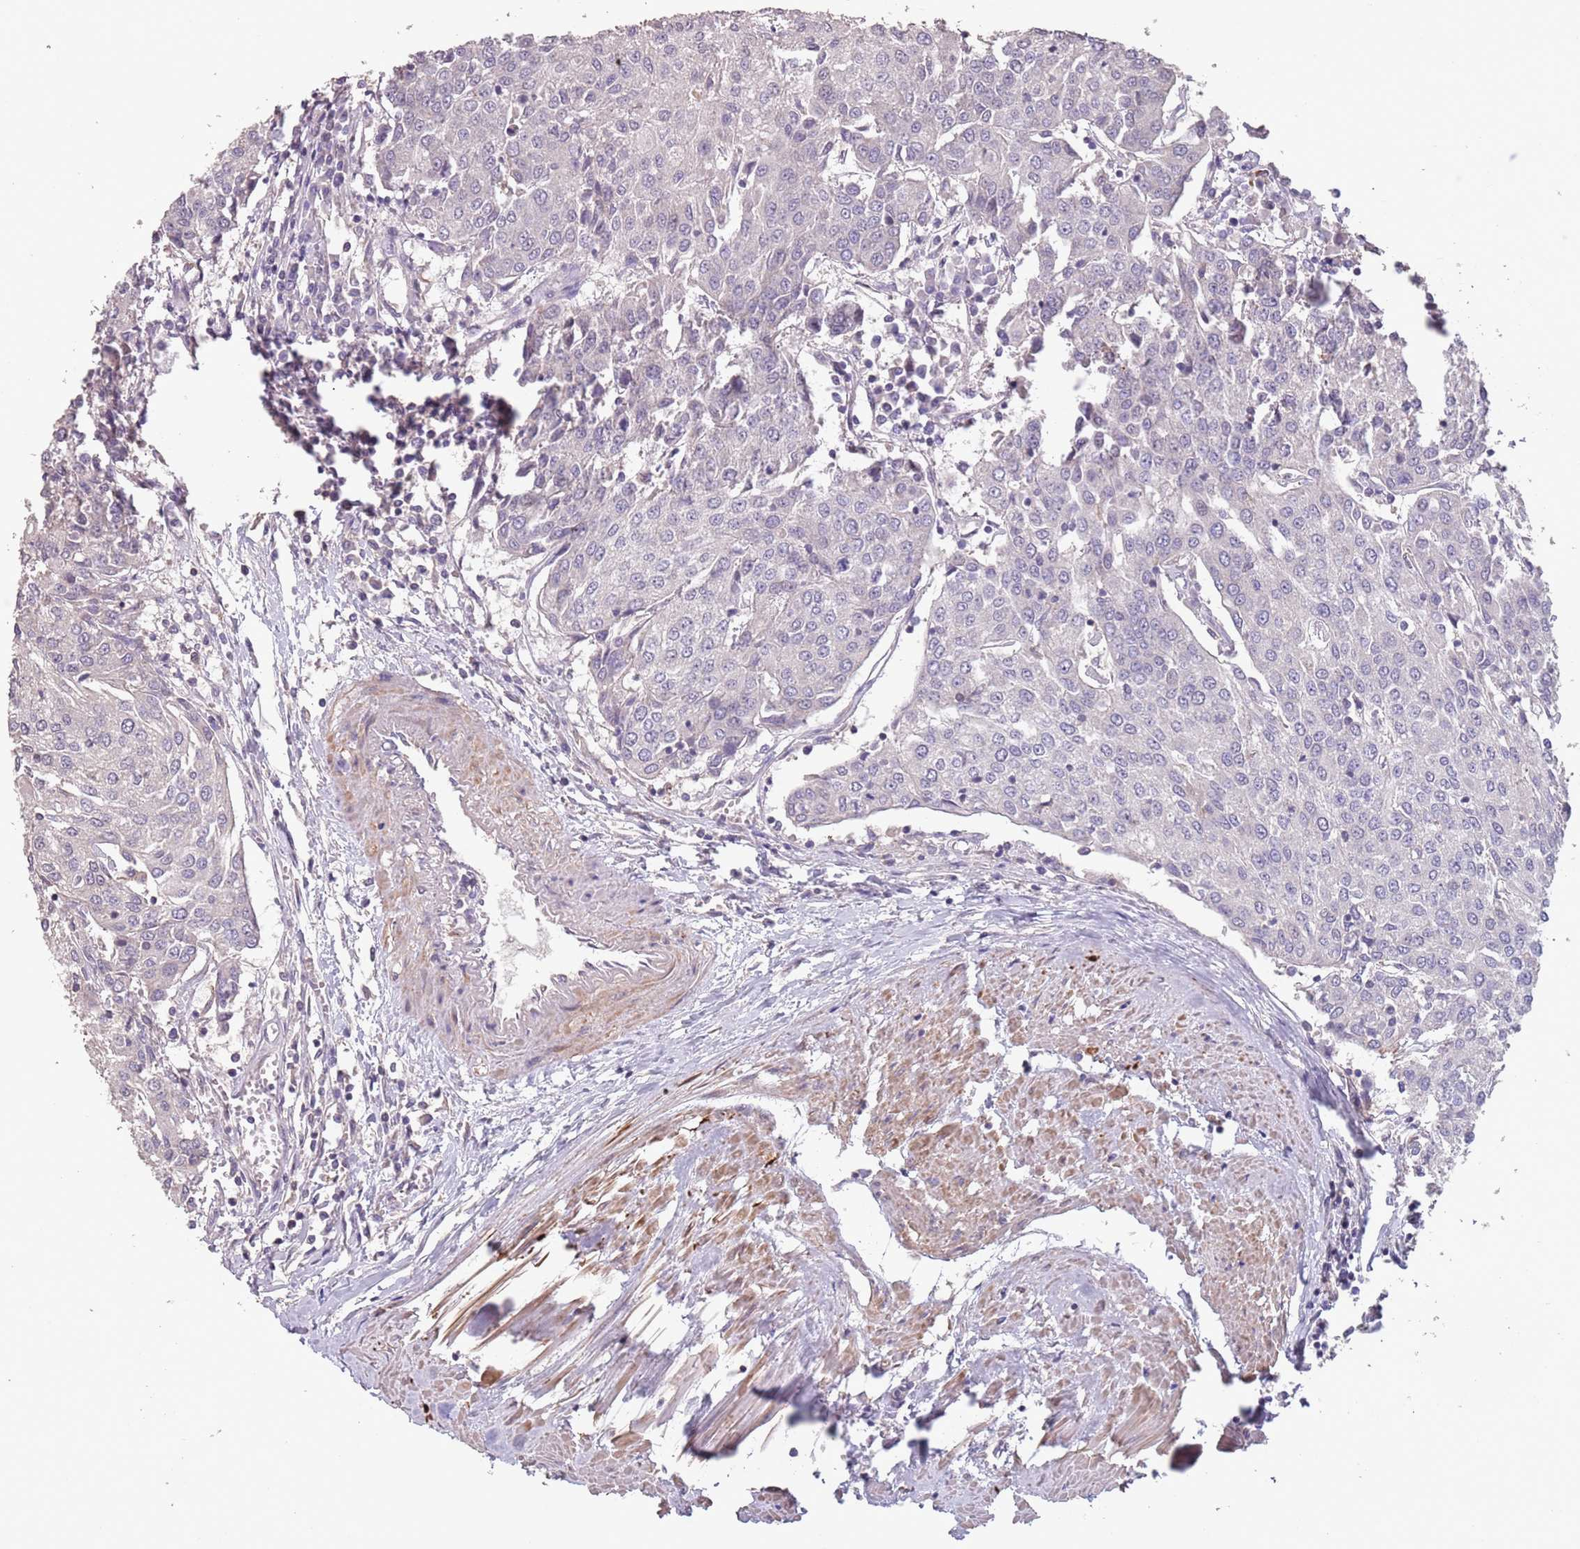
{"staining": {"intensity": "negative", "quantity": "none", "location": "none"}, "tissue": "urothelial cancer", "cell_type": "Tumor cells", "image_type": "cancer", "snomed": [{"axis": "morphology", "description": "Urothelial carcinoma, High grade"}, {"axis": "topography", "description": "Urinary bladder"}], "caption": "Tumor cells are negative for protein expression in human urothelial carcinoma (high-grade).", "gene": "MBD3L1", "patient": {"sex": "female", "age": 85}}